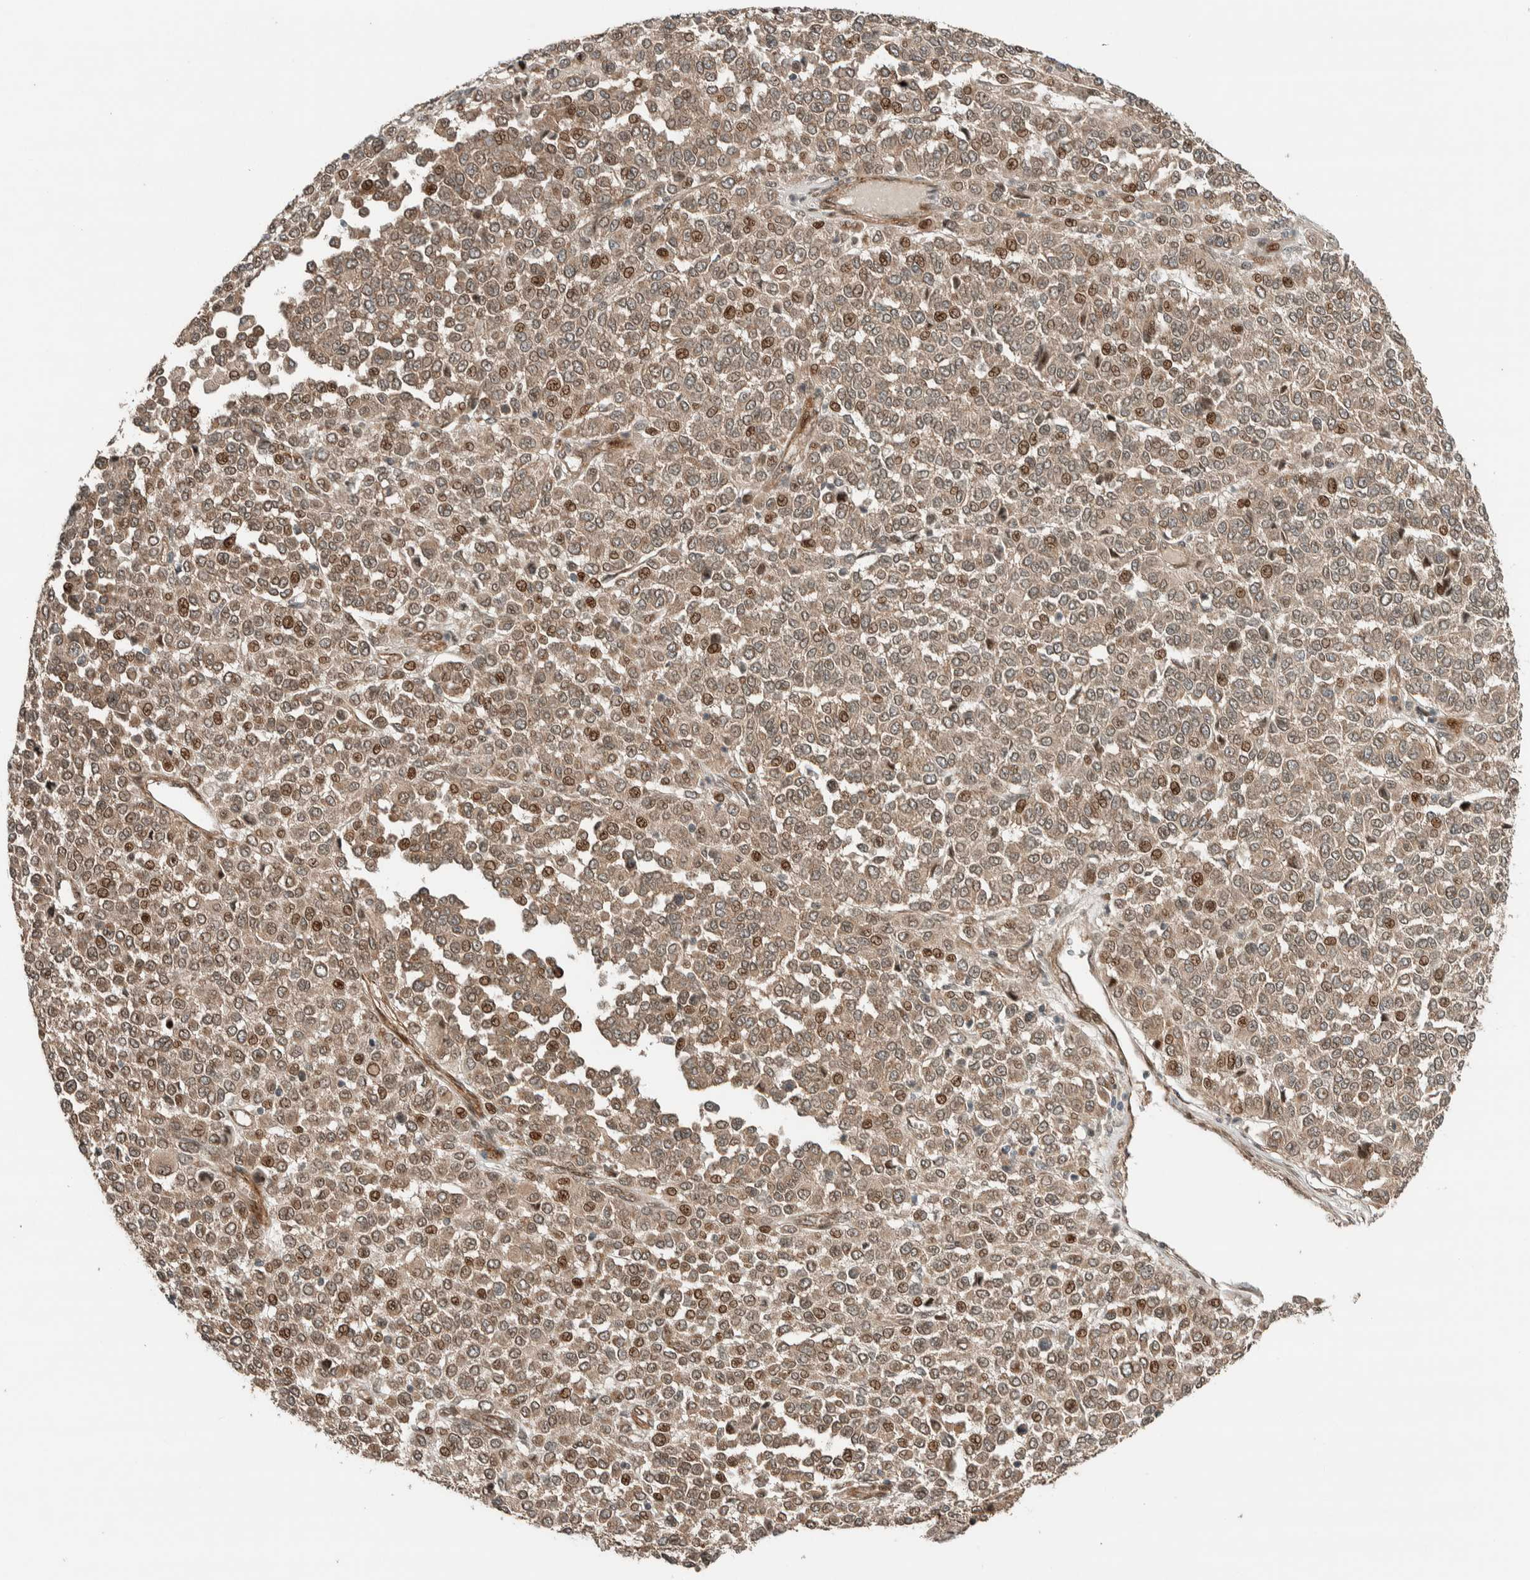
{"staining": {"intensity": "moderate", "quantity": ">75%", "location": "cytoplasmic/membranous,nuclear"}, "tissue": "melanoma", "cell_type": "Tumor cells", "image_type": "cancer", "snomed": [{"axis": "morphology", "description": "Malignant melanoma, Metastatic site"}, {"axis": "topography", "description": "Pancreas"}], "caption": "This micrograph shows malignant melanoma (metastatic site) stained with immunohistochemistry (IHC) to label a protein in brown. The cytoplasmic/membranous and nuclear of tumor cells show moderate positivity for the protein. Nuclei are counter-stained blue.", "gene": "STXBP4", "patient": {"sex": "female", "age": 30}}